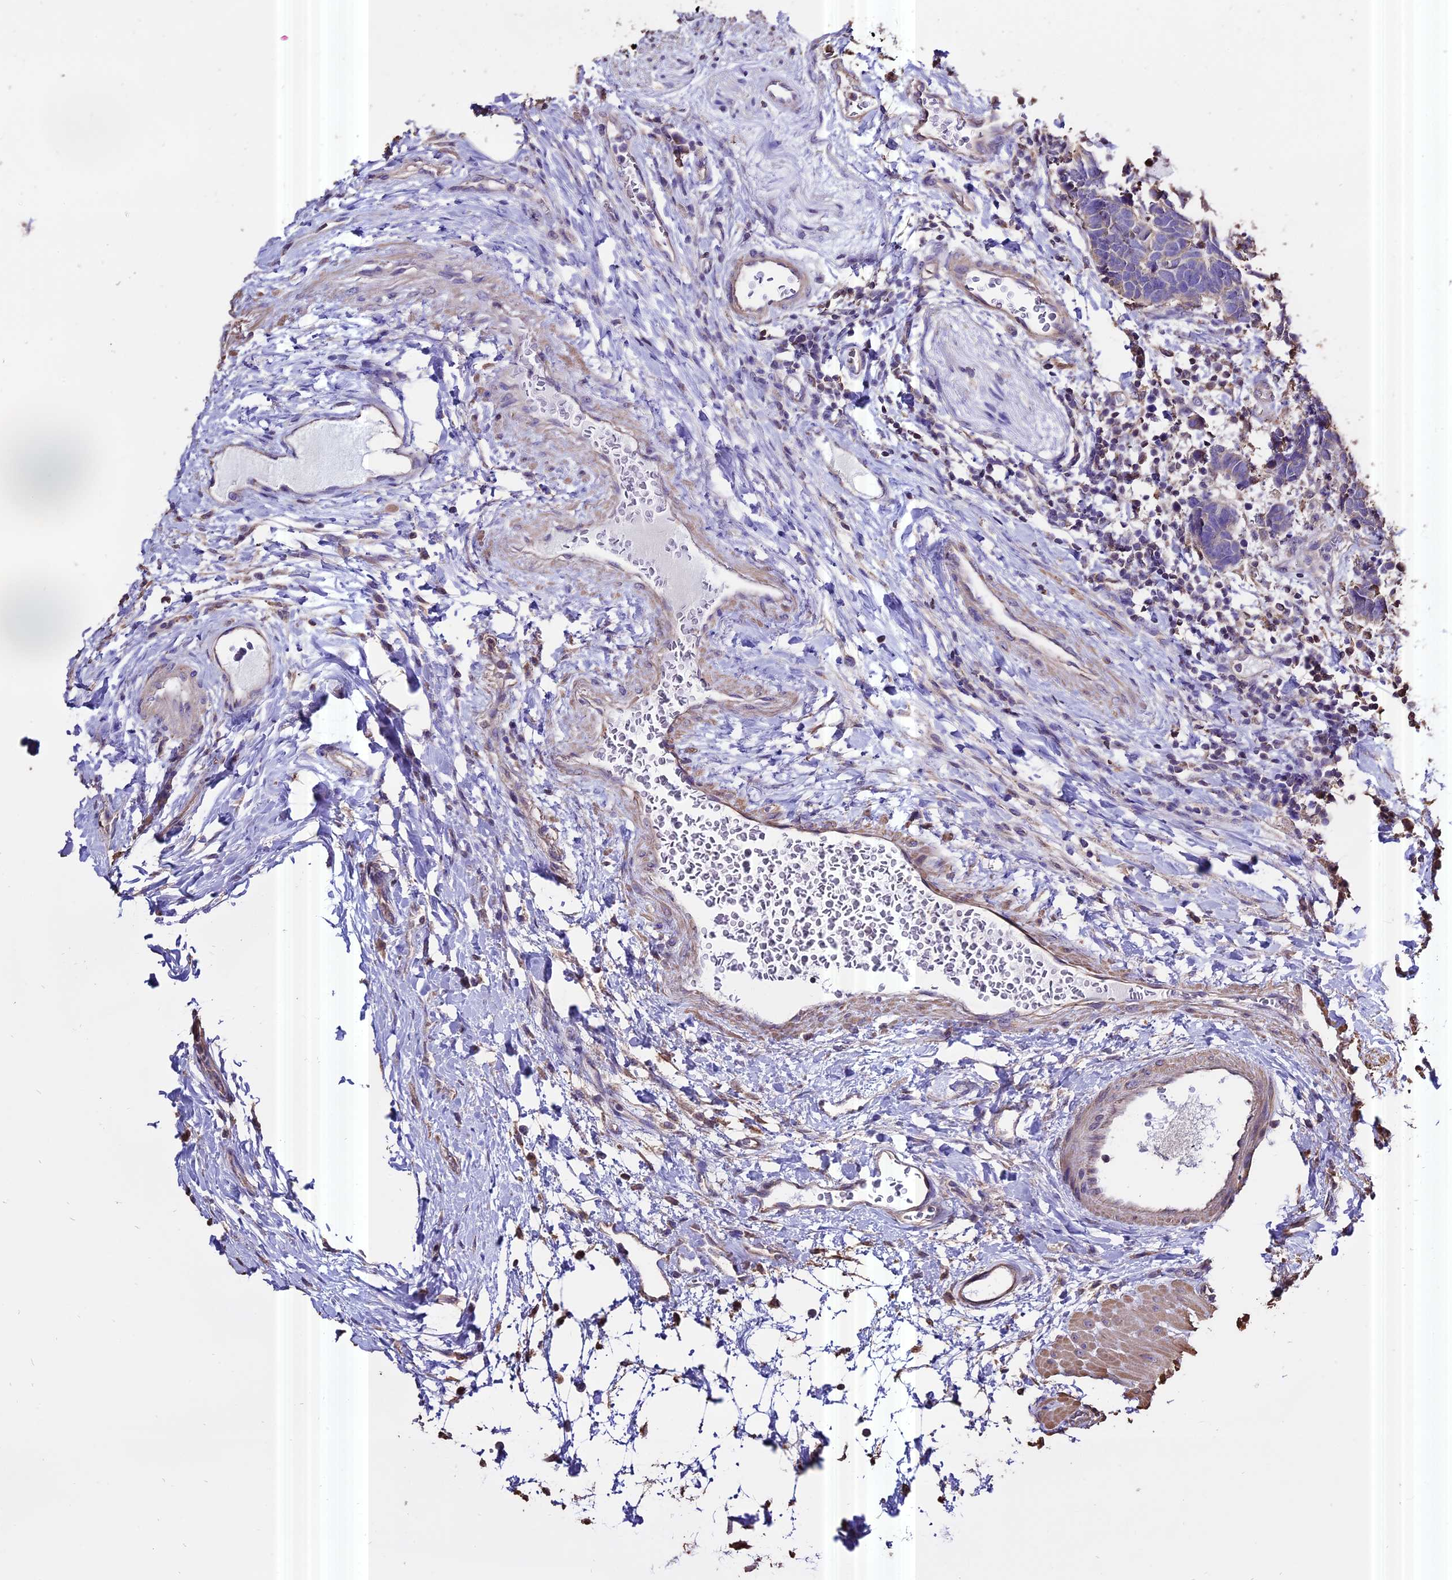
{"staining": {"intensity": "negative", "quantity": "none", "location": "none"}, "tissue": "carcinoid", "cell_type": "Tumor cells", "image_type": "cancer", "snomed": [{"axis": "morphology", "description": "Carcinoma, NOS"}, {"axis": "morphology", "description": "Carcinoid, malignant, NOS"}, {"axis": "topography", "description": "Urinary bladder"}], "caption": "This is an immunohistochemistry (IHC) histopathology image of human carcinoma. There is no positivity in tumor cells.", "gene": "PGPEP1L", "patient": {"sex": "male", "age": 57}}